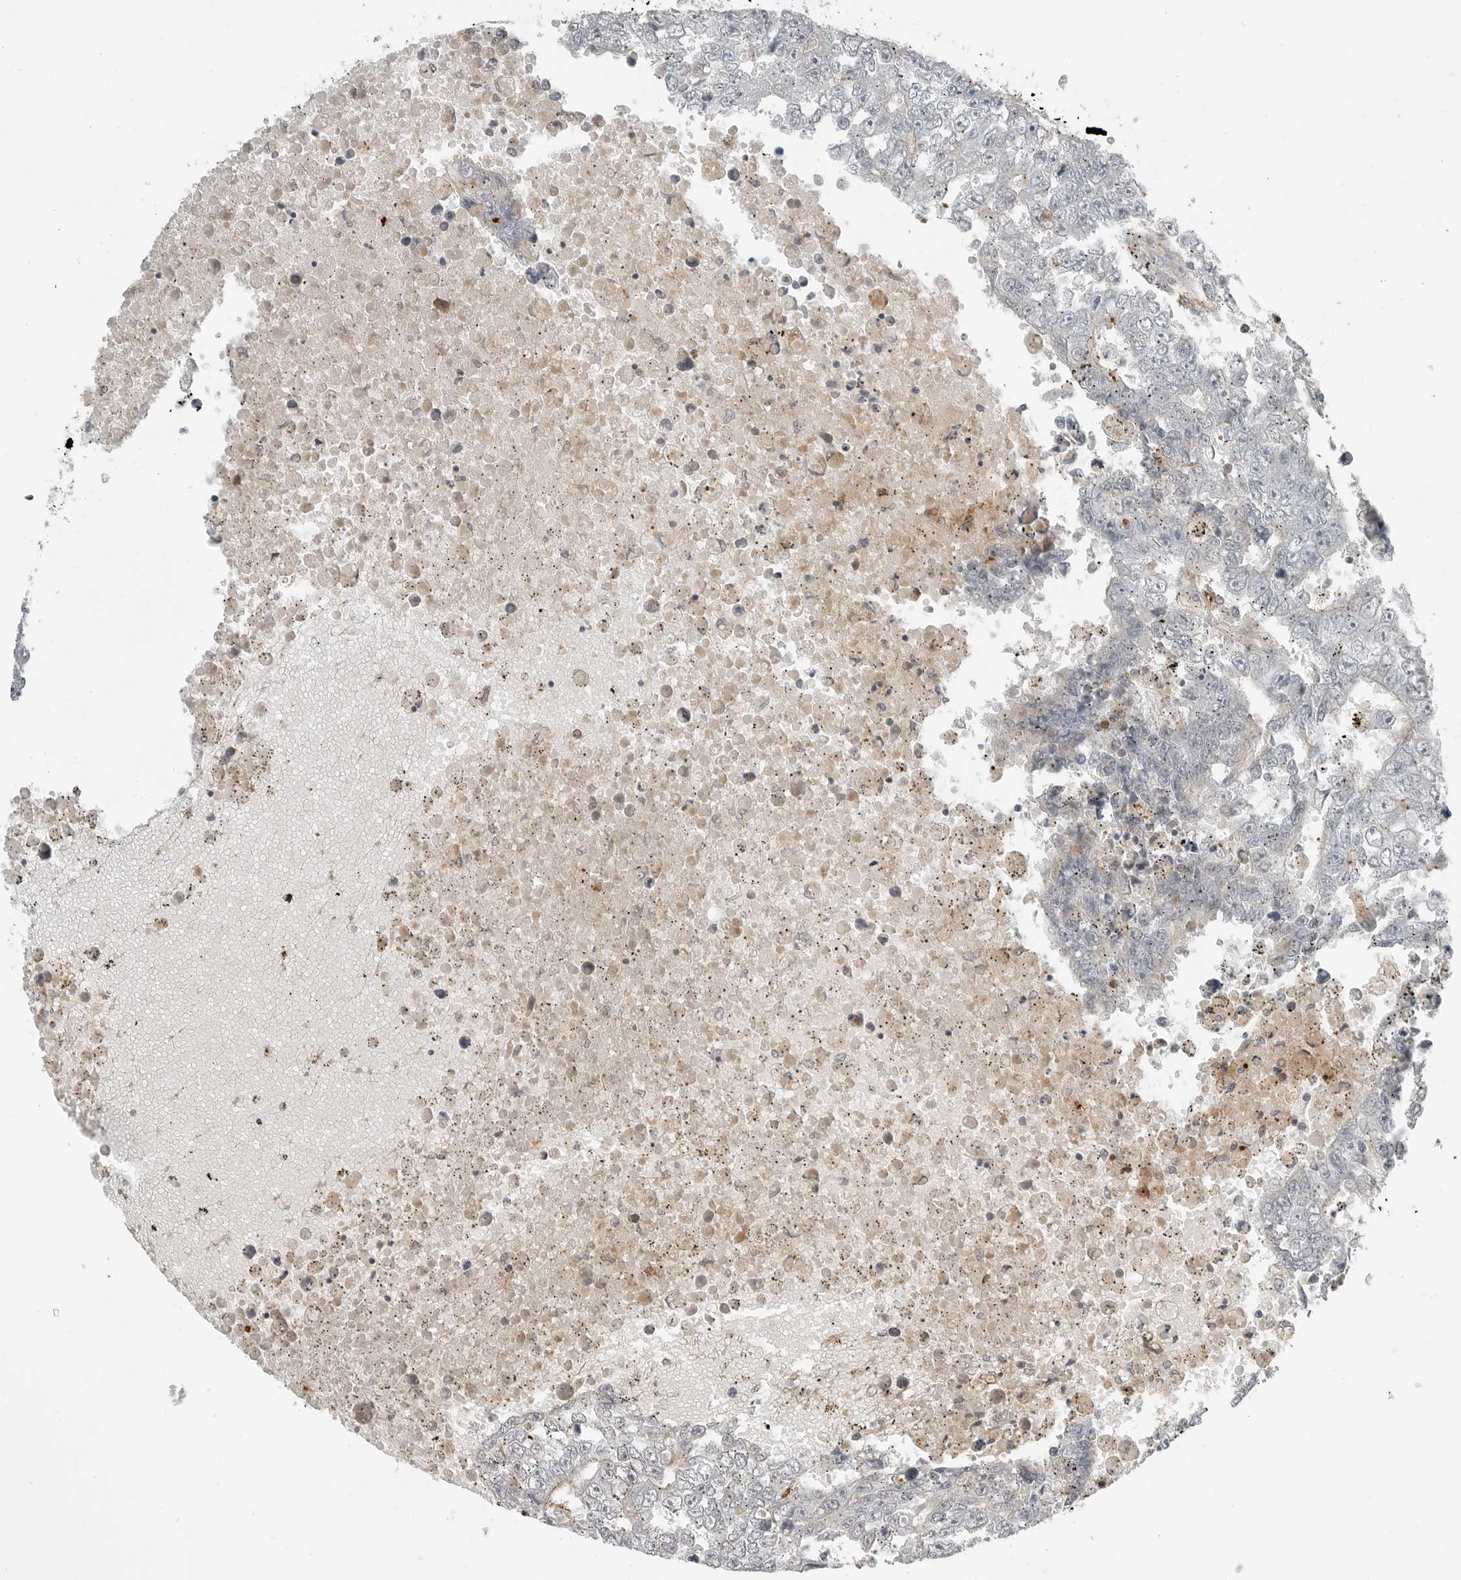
{"staining": {"intensity": "moderate", "quantity": "<25%", "location": "cytoplasmic/membranous"}, "tissue": "testis cancer", "cell_type": "Tumor cells", "image_type": "cancer", "snomed": [{"axis": "morphology", "description": "Carcinoma, Embryonal, NOS"}, {"axis": "topography", "description": "Testis"}], "caption": "Testis cancer (embryonal carcinoma) tissue shows moderate cytoplasmic/membranous positivity in about <25% of tumor cells, visualized by immunohistochemistry.", "gene": "LEFTY2", "patient": {"sex": "male", "age": 25}}